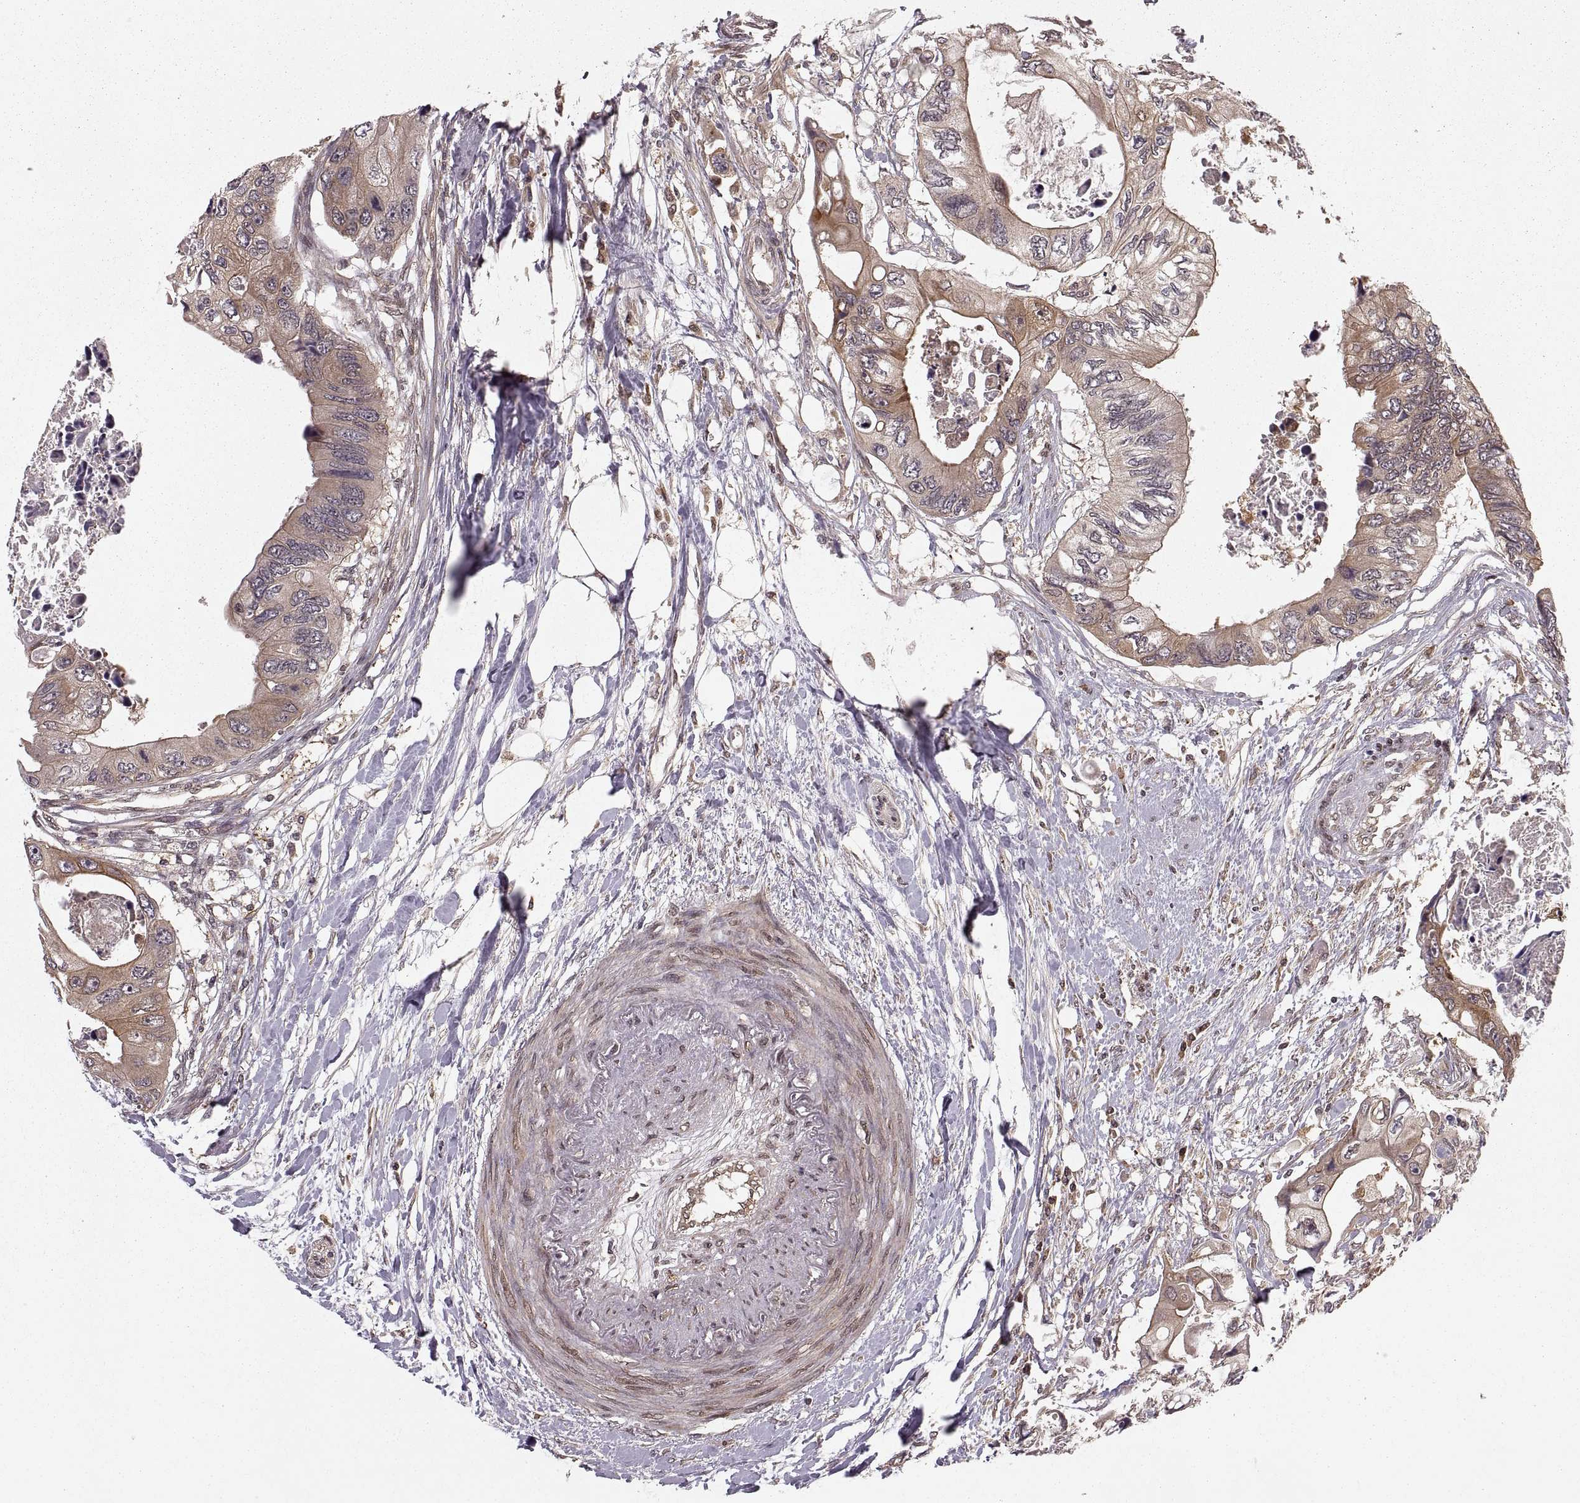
{"staining": {"intensity": "moderate", "quantity": ">75%", "location": "cytoplasmic/membranous"}, "tissue": "colorectal cancer", "cell_type": "Tumor cells", "image_type": "cancer", "snomed": [{"axis": "morphology", "description": "Adenocarcinoma, NOS"}, {"axis": "topography", "description": "Rectum"}], "caption": "Protein staining of colorectal cancer tissue exhibits moderate cytoplasmic/membranous expression in about >75% of tumor cells.", "gene": "DEDD", "patient": {"sex": "male", "age": 63}}